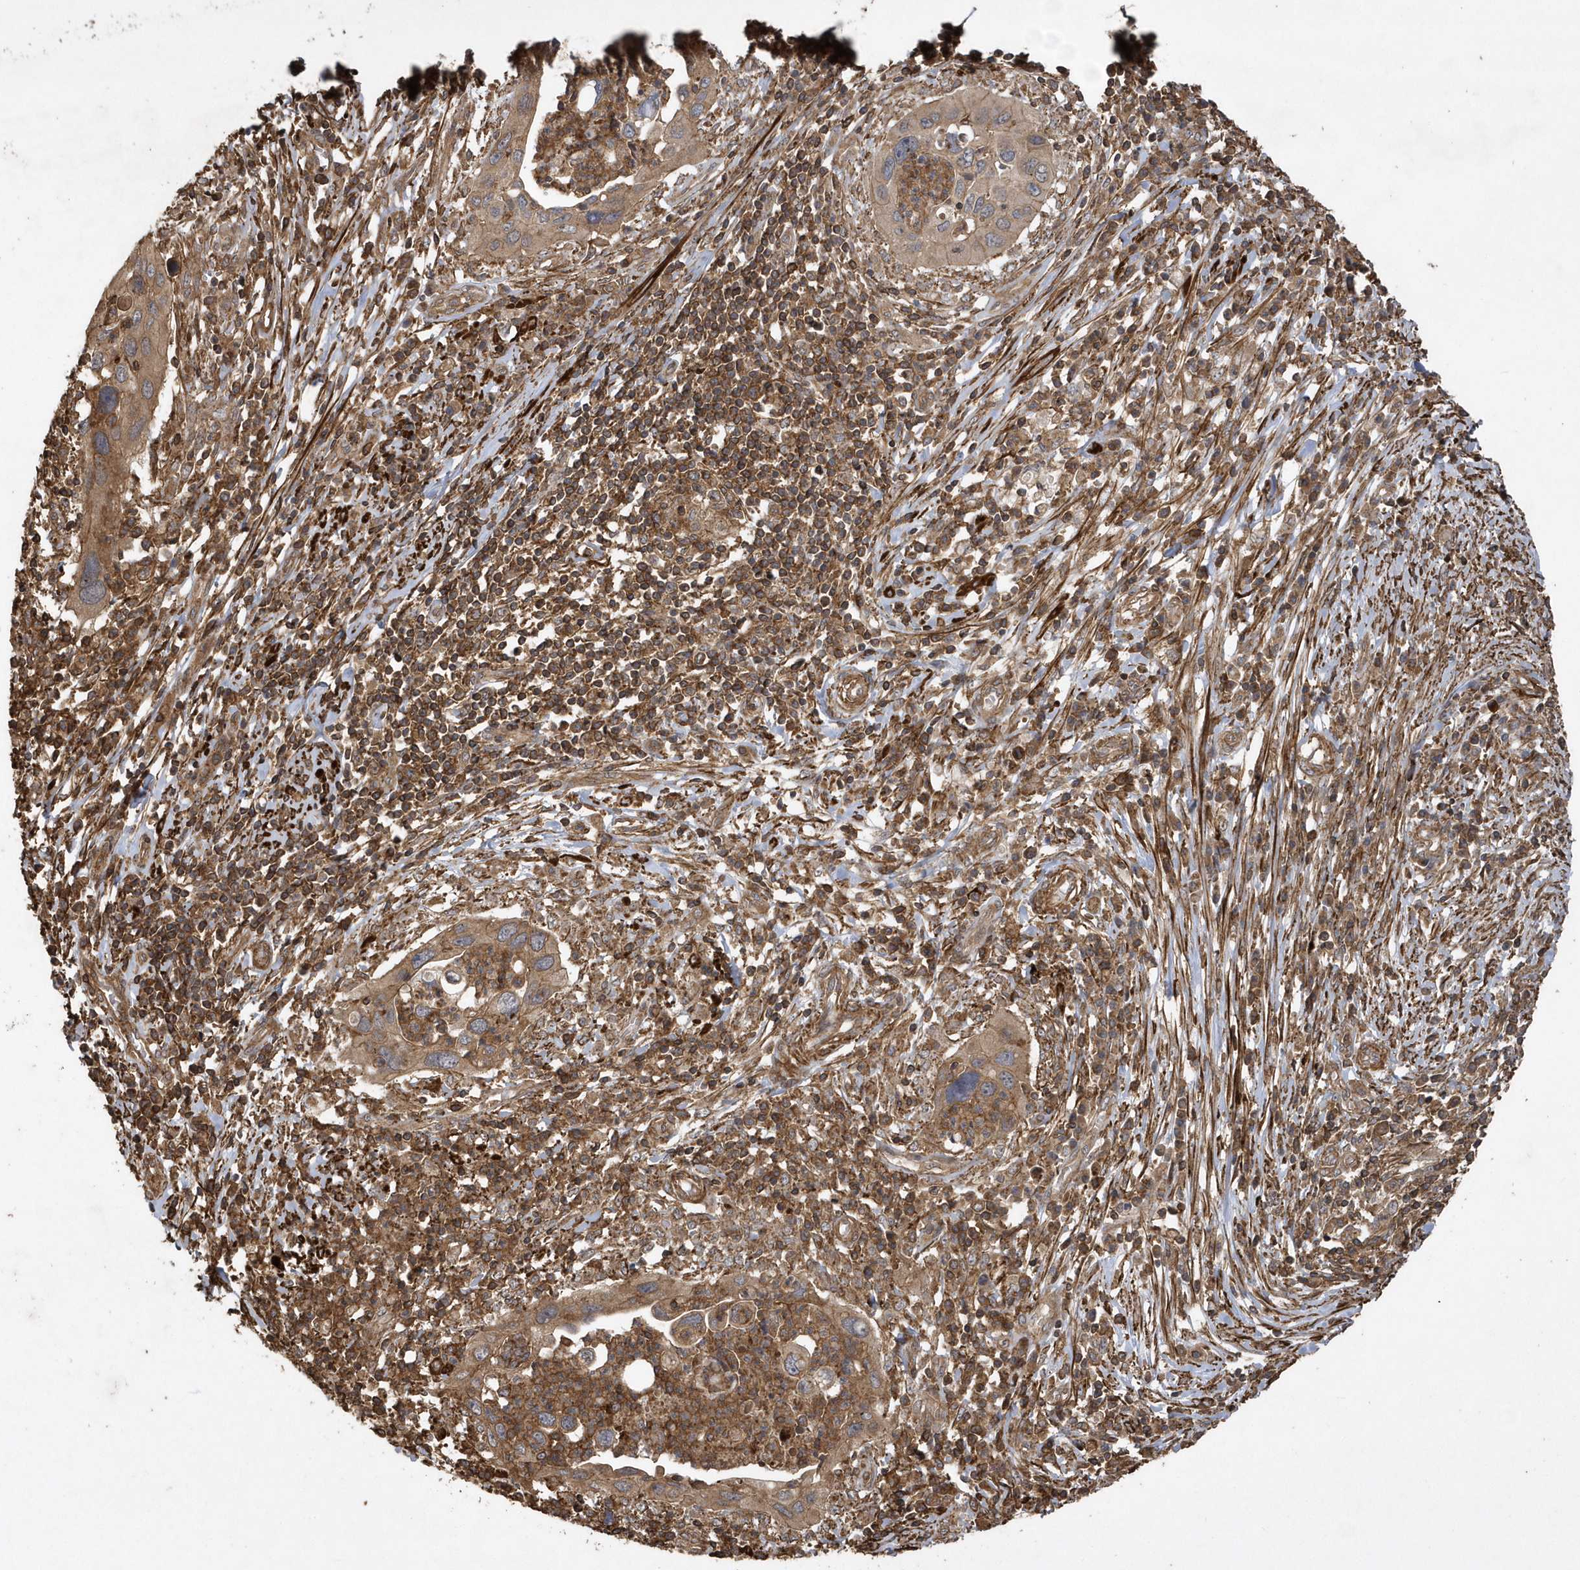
{"staining": {"intensity": "moderate", "quantity": ">75%", "location": "cytoplasmic/membranous"}, "tissue": "cervical cancer", "cell_type": "Tumor cells", "image_type": "cancer", "snomed": [{"axis": "morphology", "description": "Squamous cell carcinoma, NOS"}, {"axis": "topography", "description": "Cervix"}], "caption": "Cervical cancer stained with DAB IHC shows medium levels of moderate cytoplasmic/membranous staining in approximately >75% of tumor cells.", "gene": "SENP8", "patient": {"sex": "female", "age": 38}}